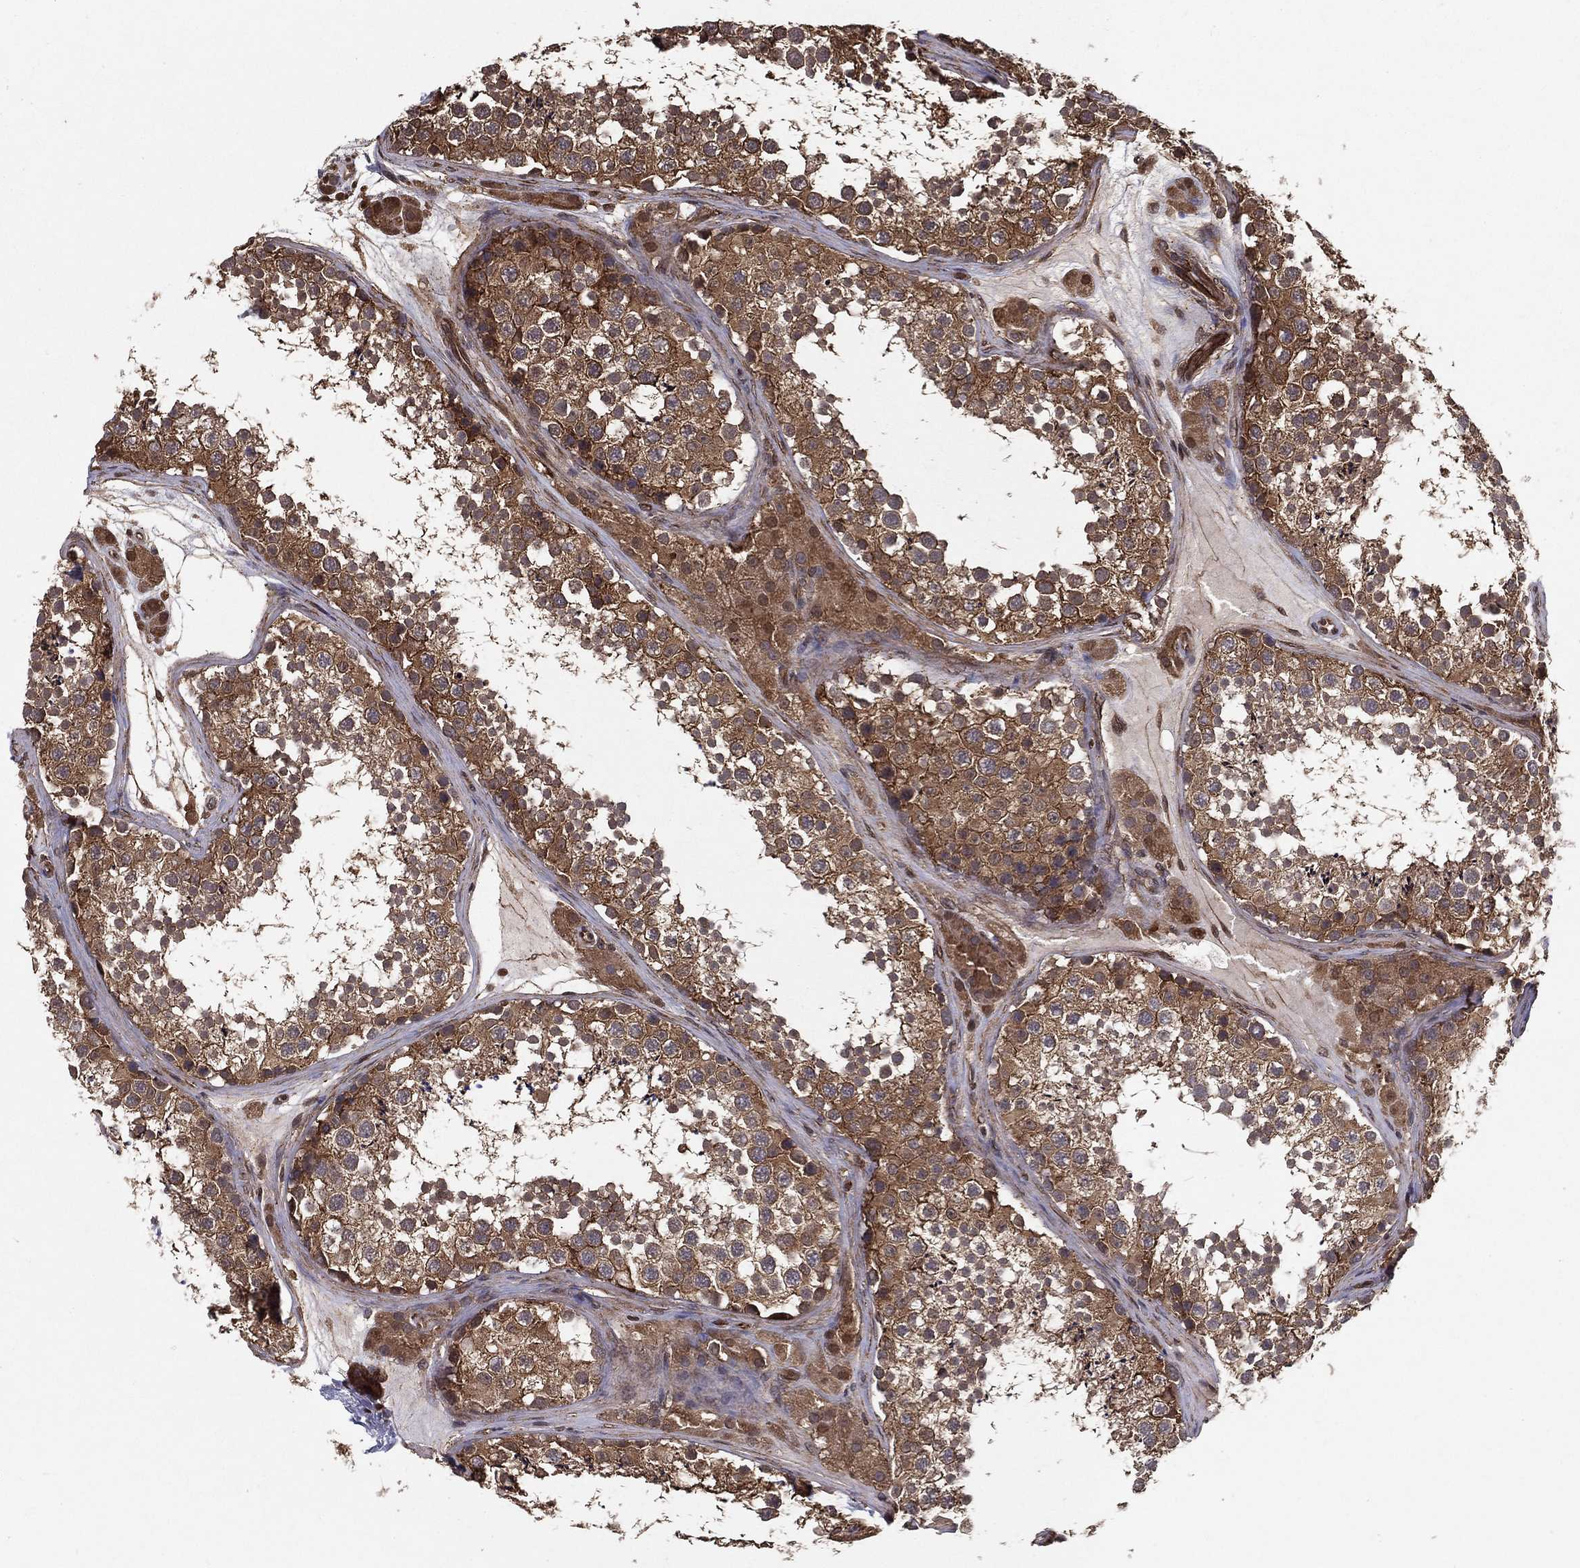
{"staining": {"intensity": "strong", "quantity": "25%-75%", "location": "cytoplasmic/membranous"}, "tissue": "testis", "cell_type": "Cells in seminiferous ducts", "image_type": "normal", "snomed": [{"axis": "morphology", "description": "Normal tissue, NOS"}, {"axis": "topography", "description": "Testis"}], "caption": "Protein expression analysis of normal human testis reveals strong cytoplasmic/membranous expression in about 25%-75% of cells in seminiferous ducts. (DAB (3,3'-diaminobenzidine) = brown stain, brightfield microscopy at high magnification).", "gene": "CERS2", "patient": {"sex": "male", "age": 41}}